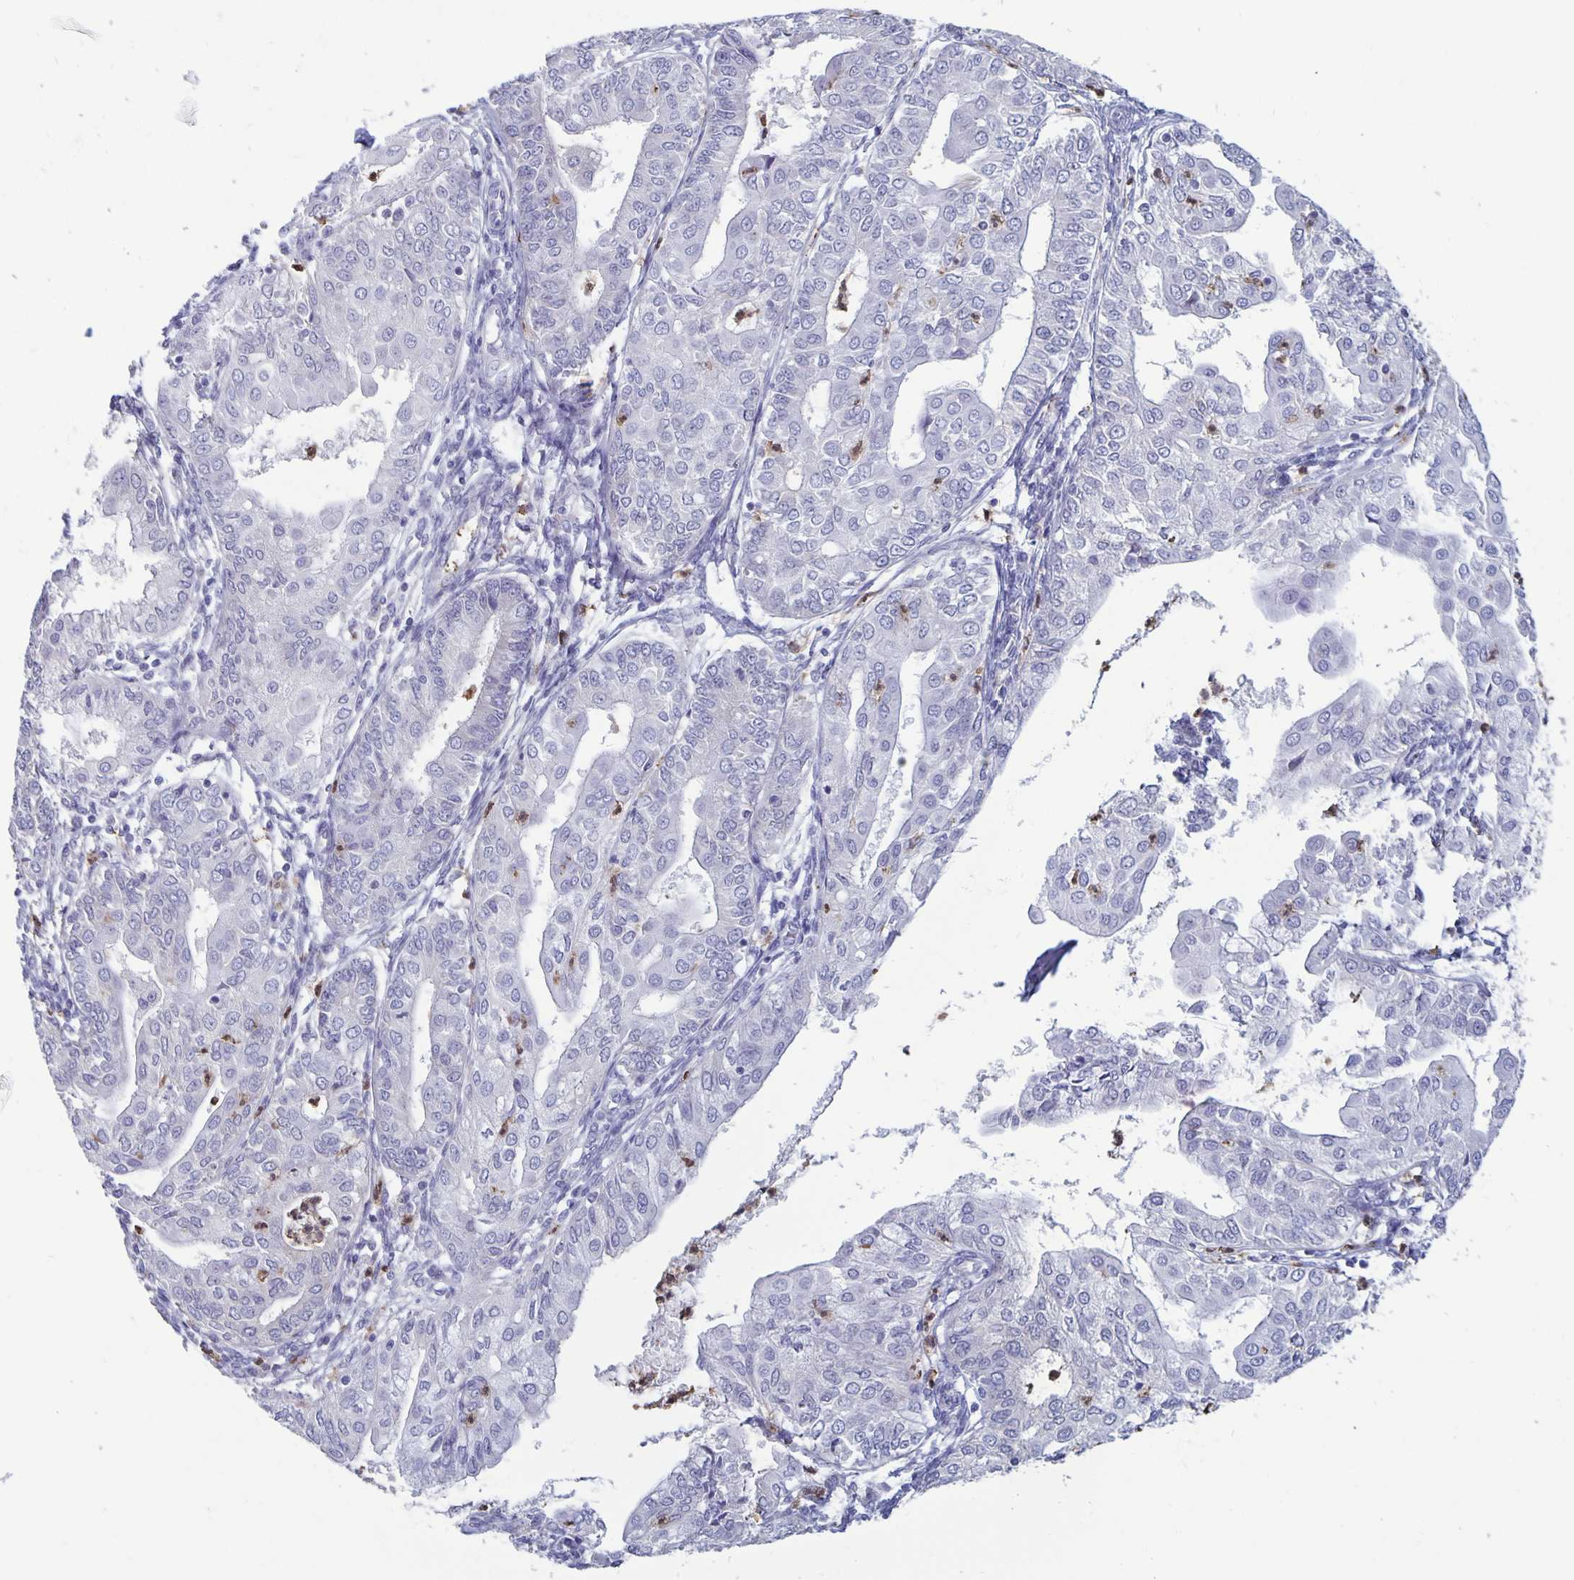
{"staining": {"intensity": "negative", "quantity": "none", "location": "none"}, "tissue": "endometrial cancer", "cell_type": "Tumor cells", "image_type": "cancer", "snomed": [{"axis": "morphology", "description": "Adenocarcinoma, NOS"}, {"axis": "topography", "description": "Endometrium"}], "caption": "IHC of human endometrial adenocarcinoma displays no expression in tumor cells.", "gene": "PLCB3", "patient": {"sex": "female", "age": 68}}